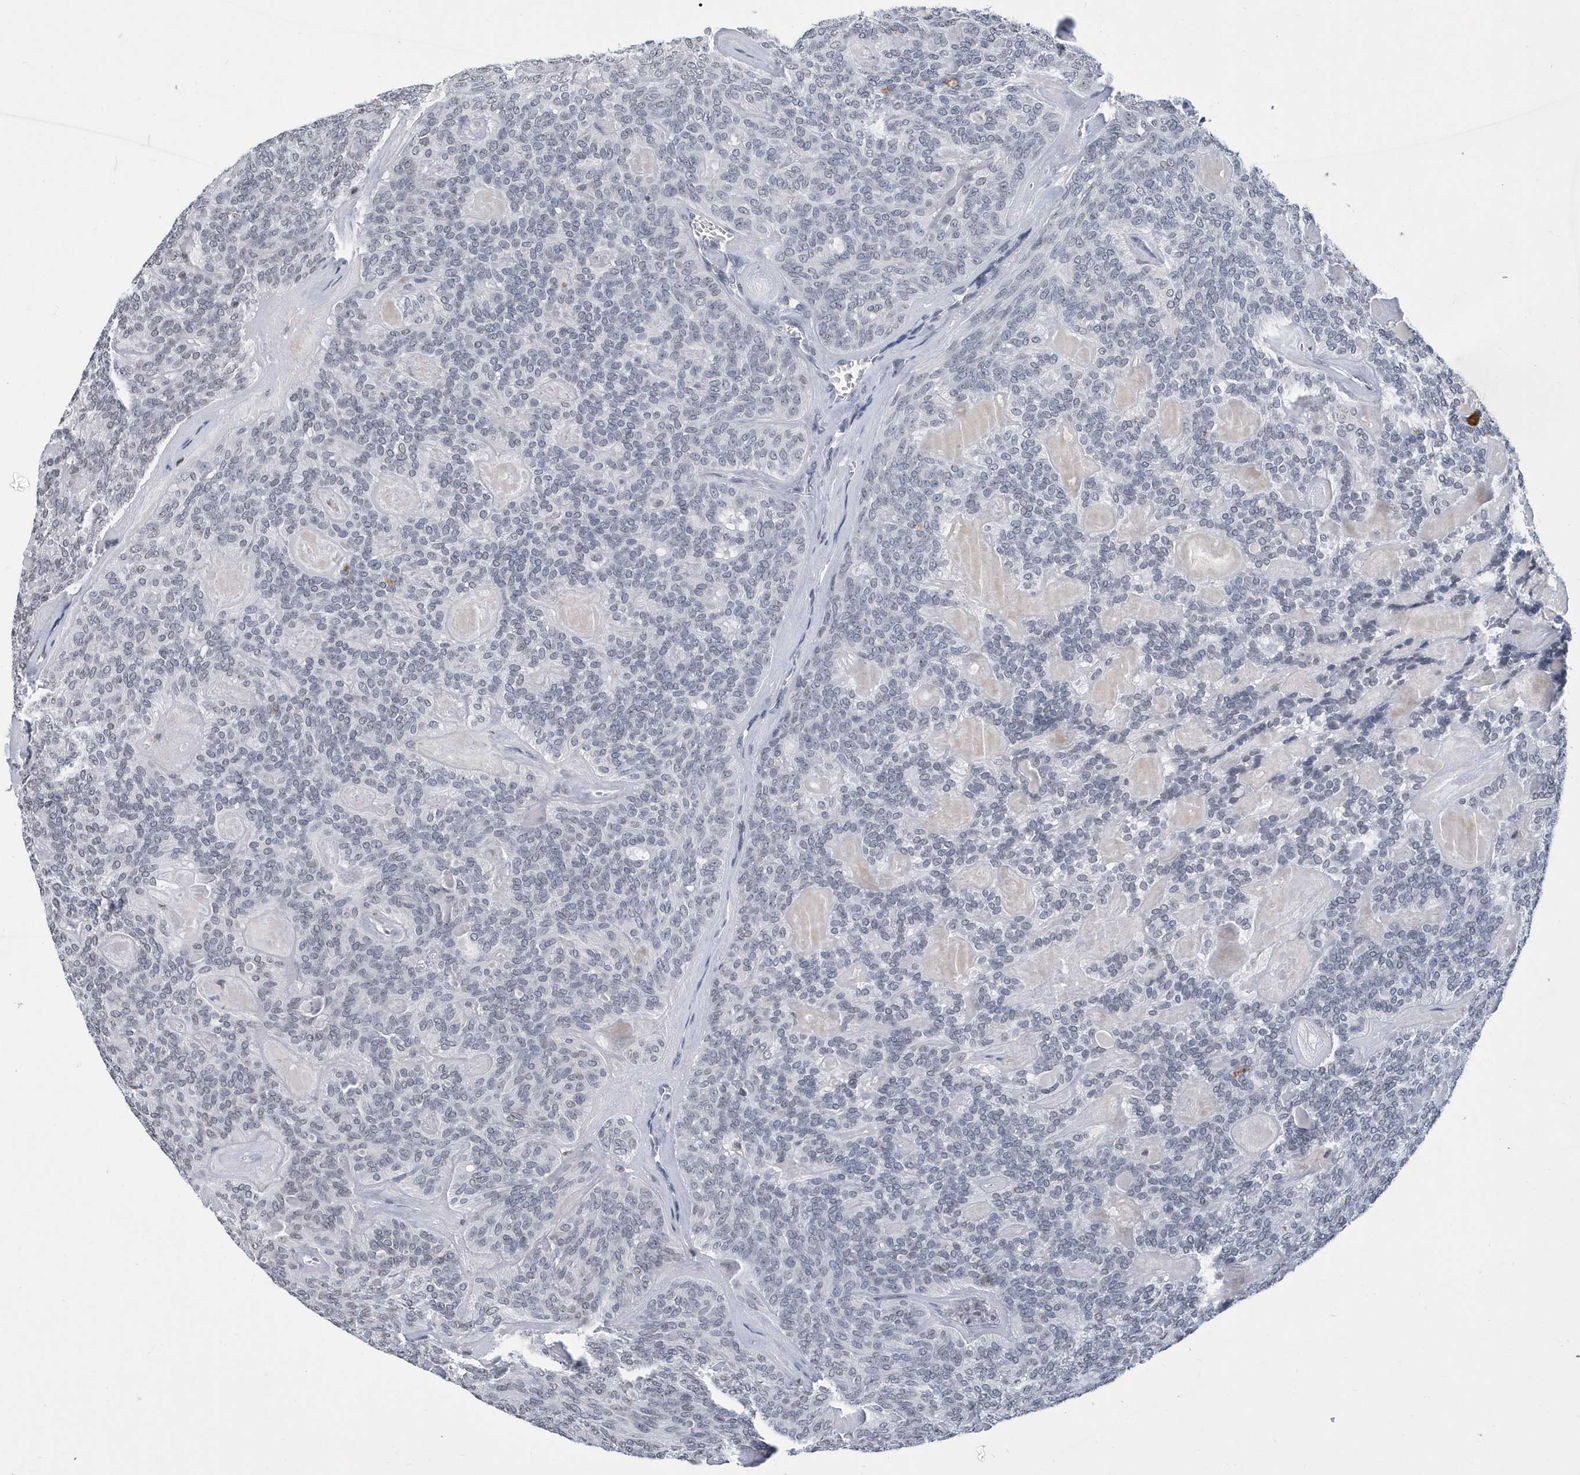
{"staining": {"intensity": "negative", "quantity": "none", "location": "none"}, "tissue": "head and neck cancer", "cell_type": "Tumor cells", "image_type": "cancer", "snomed": [{"axis": "morphology", "description": "Adenocarcinoma, NOS"}, {"axis": "topography", "description": "Head-Neck"}], "caption": "A high-resolution photomicrograph shows IHC staining of head and neck cancer, which demonstrates no significant expression in tumor cells.", "gene": "VWA5B2", "patient": {"sex": "male", "age": 66}}